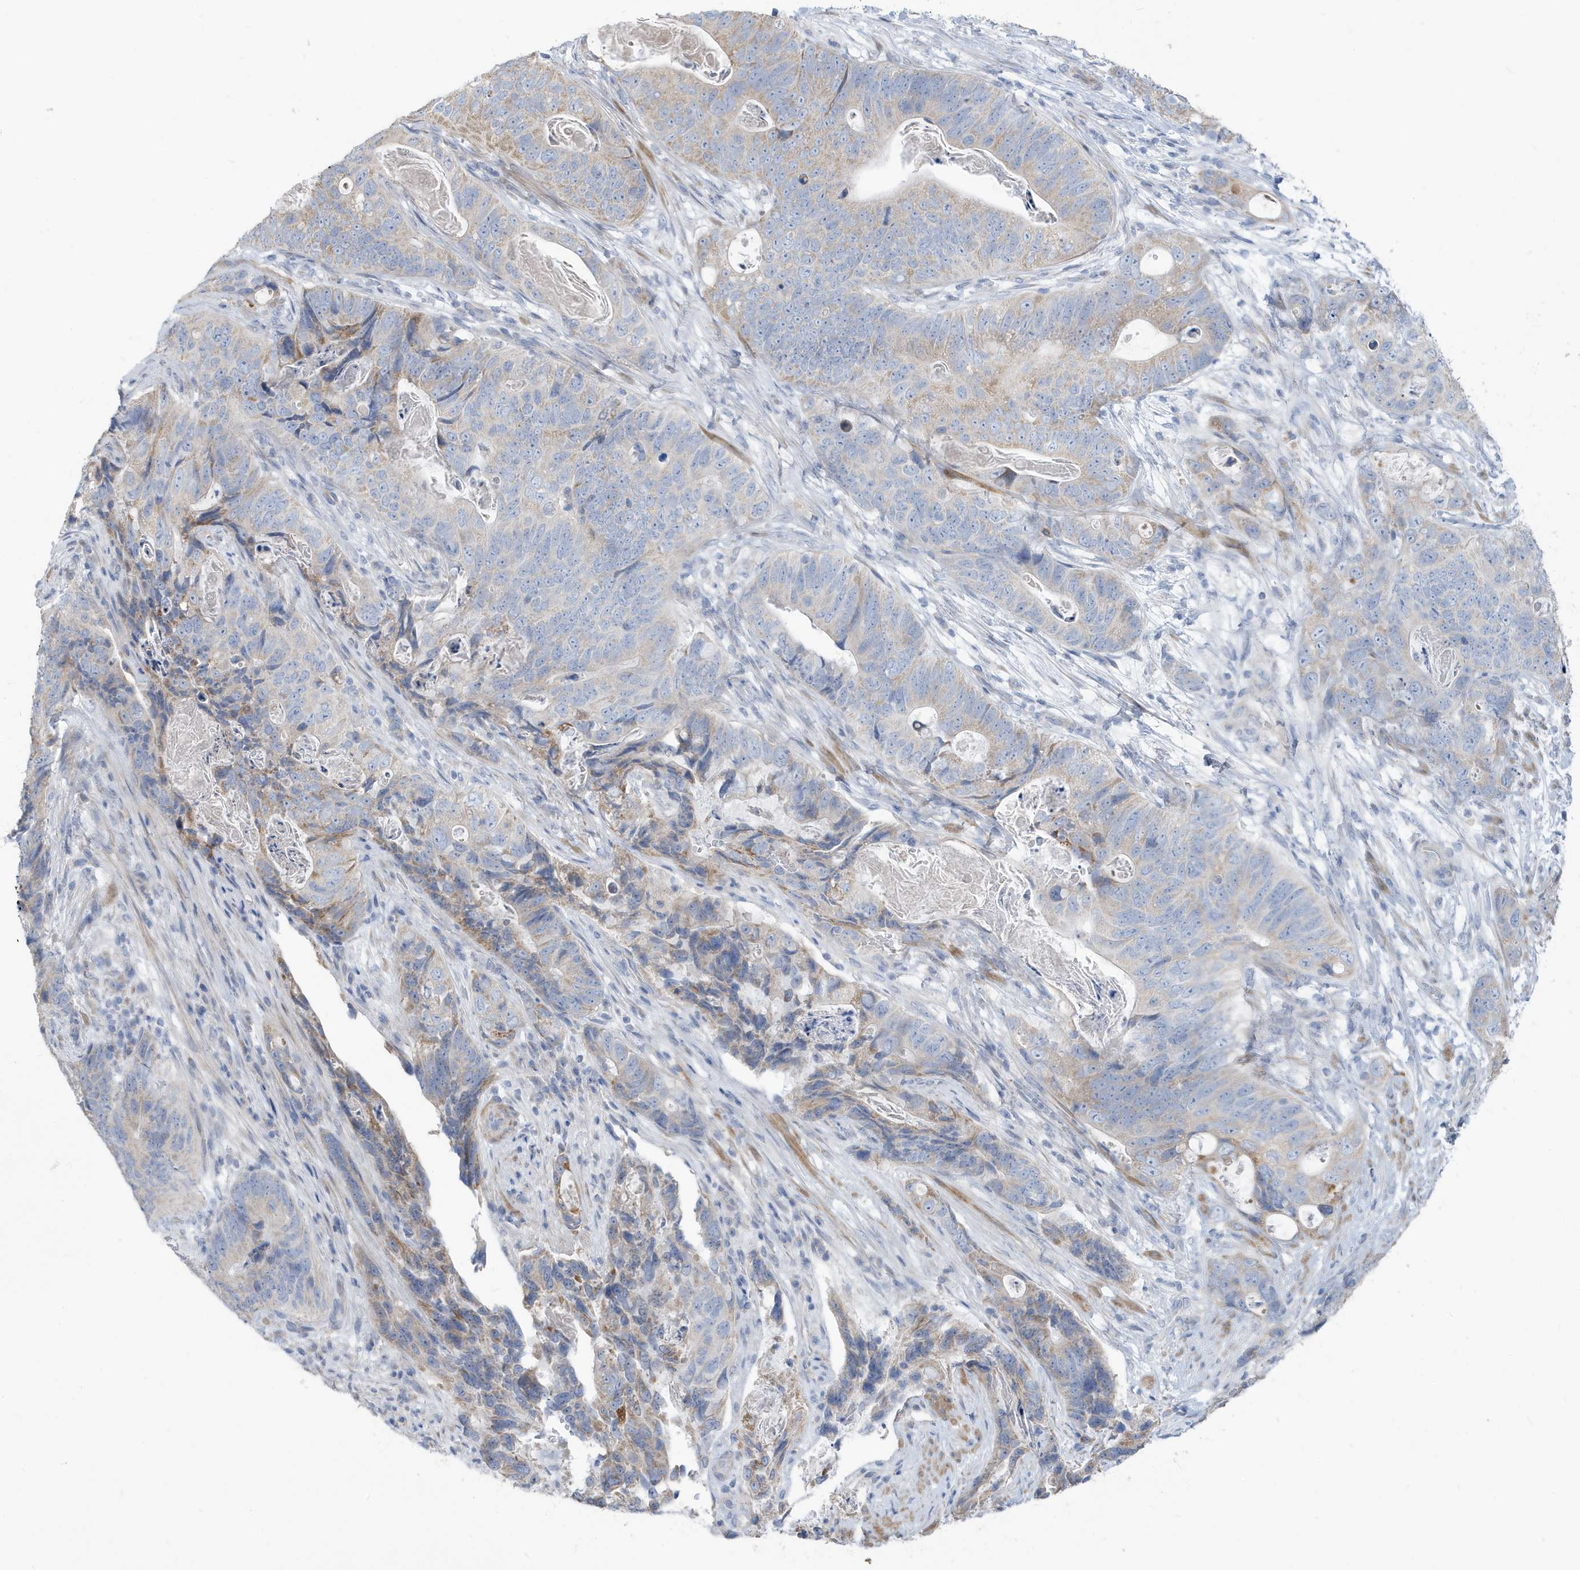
{"staining": {"intensity": "moderate", "quantity": "<25%", "location": "cytoplasmic/membranous"}, "tissue": "stomach cancer", "cell_type": "Tumor cells", "image_type": "cancer", "snomed": [{"axis": "morphology", "description": "Normal tissue, NOS"}, {"axis": "morphology", "description": "Adenocarcinoma, NOS"}, {"axis": "topography", "description": "Stomach"}], "caption": "This micrograph shows immunohistochemistry staining of human stomach cancer, with low moderate cytoplasmic/membranous staining in about <25% of tumor cells.", "gene": "ATP13A5", "patient": {"sex": "female", "age": 89}}